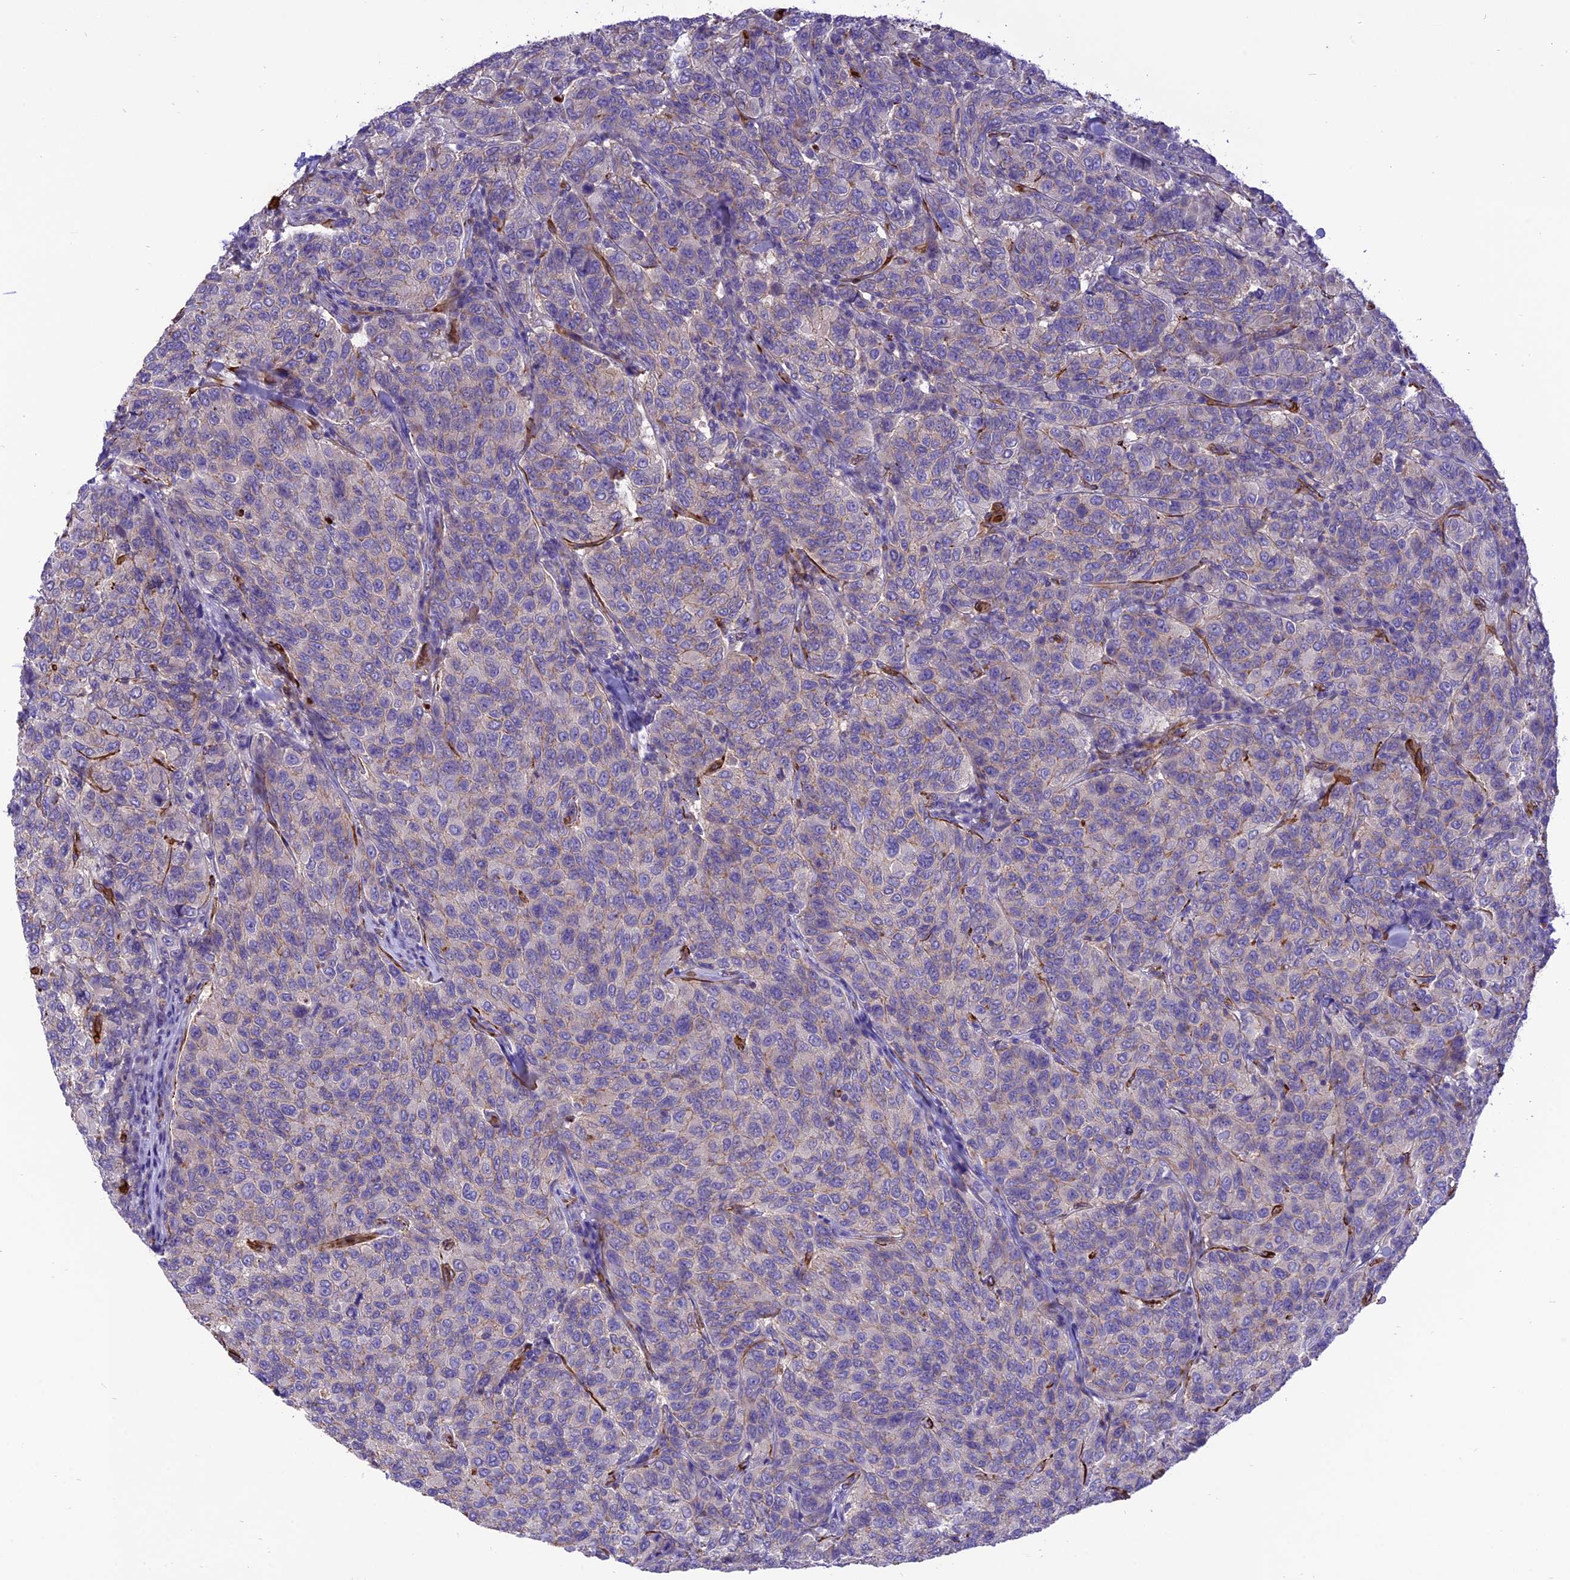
{"staining": {"intensity": "weak", "quantity": "<25%", "location": "cytoplasmic/membranous"}, "tissue": "breast cancer", "cell_type": "Tumor cells", "image_type": "cancer", "snomed": [{"axis": "morphology", "description": "Duct carcinoma"}, {"axis": "topography", "description": "Breast"}], "caption": "DAB immunohistochemical staining of breast cancer (intraductal carcinoma) shows no significant positivity in tumor cells.", "gene": "TTC4", "patient": {"sex": "female", "age": 55}}